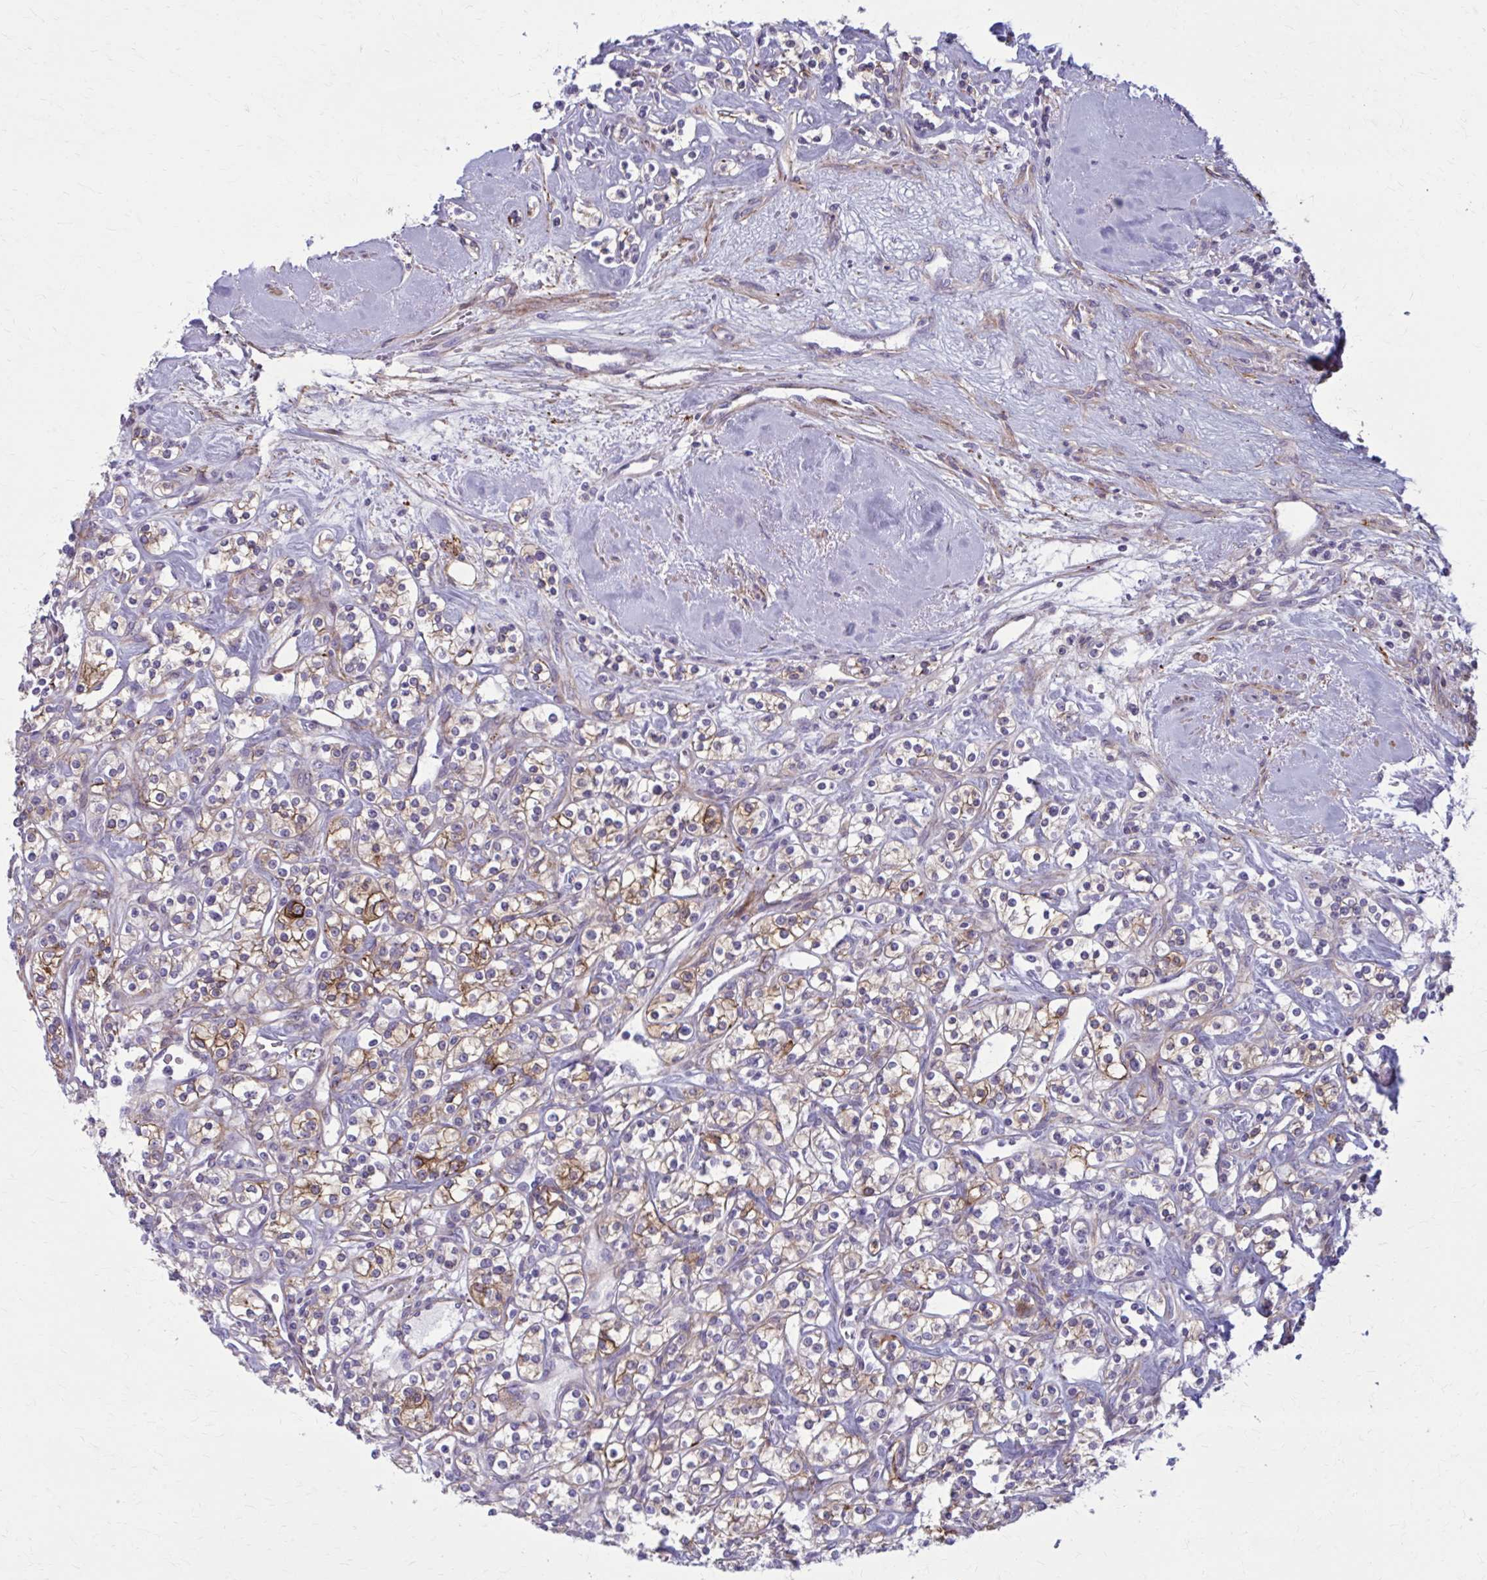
{"staining": {"intensity": "moderate", "quantity": "<25%", "location": "cytoplasmic/membranous"}, "tissue": "renal cancer", "cell_type": "Tumor cells", "image_type": "cancer", "snomed": [{"axis": "morphology", "description": "Adenocarcinoma, NOS"}, {"axis": "topography", "description": "Kidney"}], "caption": "Protein expression analysis of renal cancer (adenocarcinoma) shows moderate cytoplasmic/membranous staining in about <25% of tumor cells.", "gene": "AKAP12", "patient": {"sex": "male", "age": 77}}